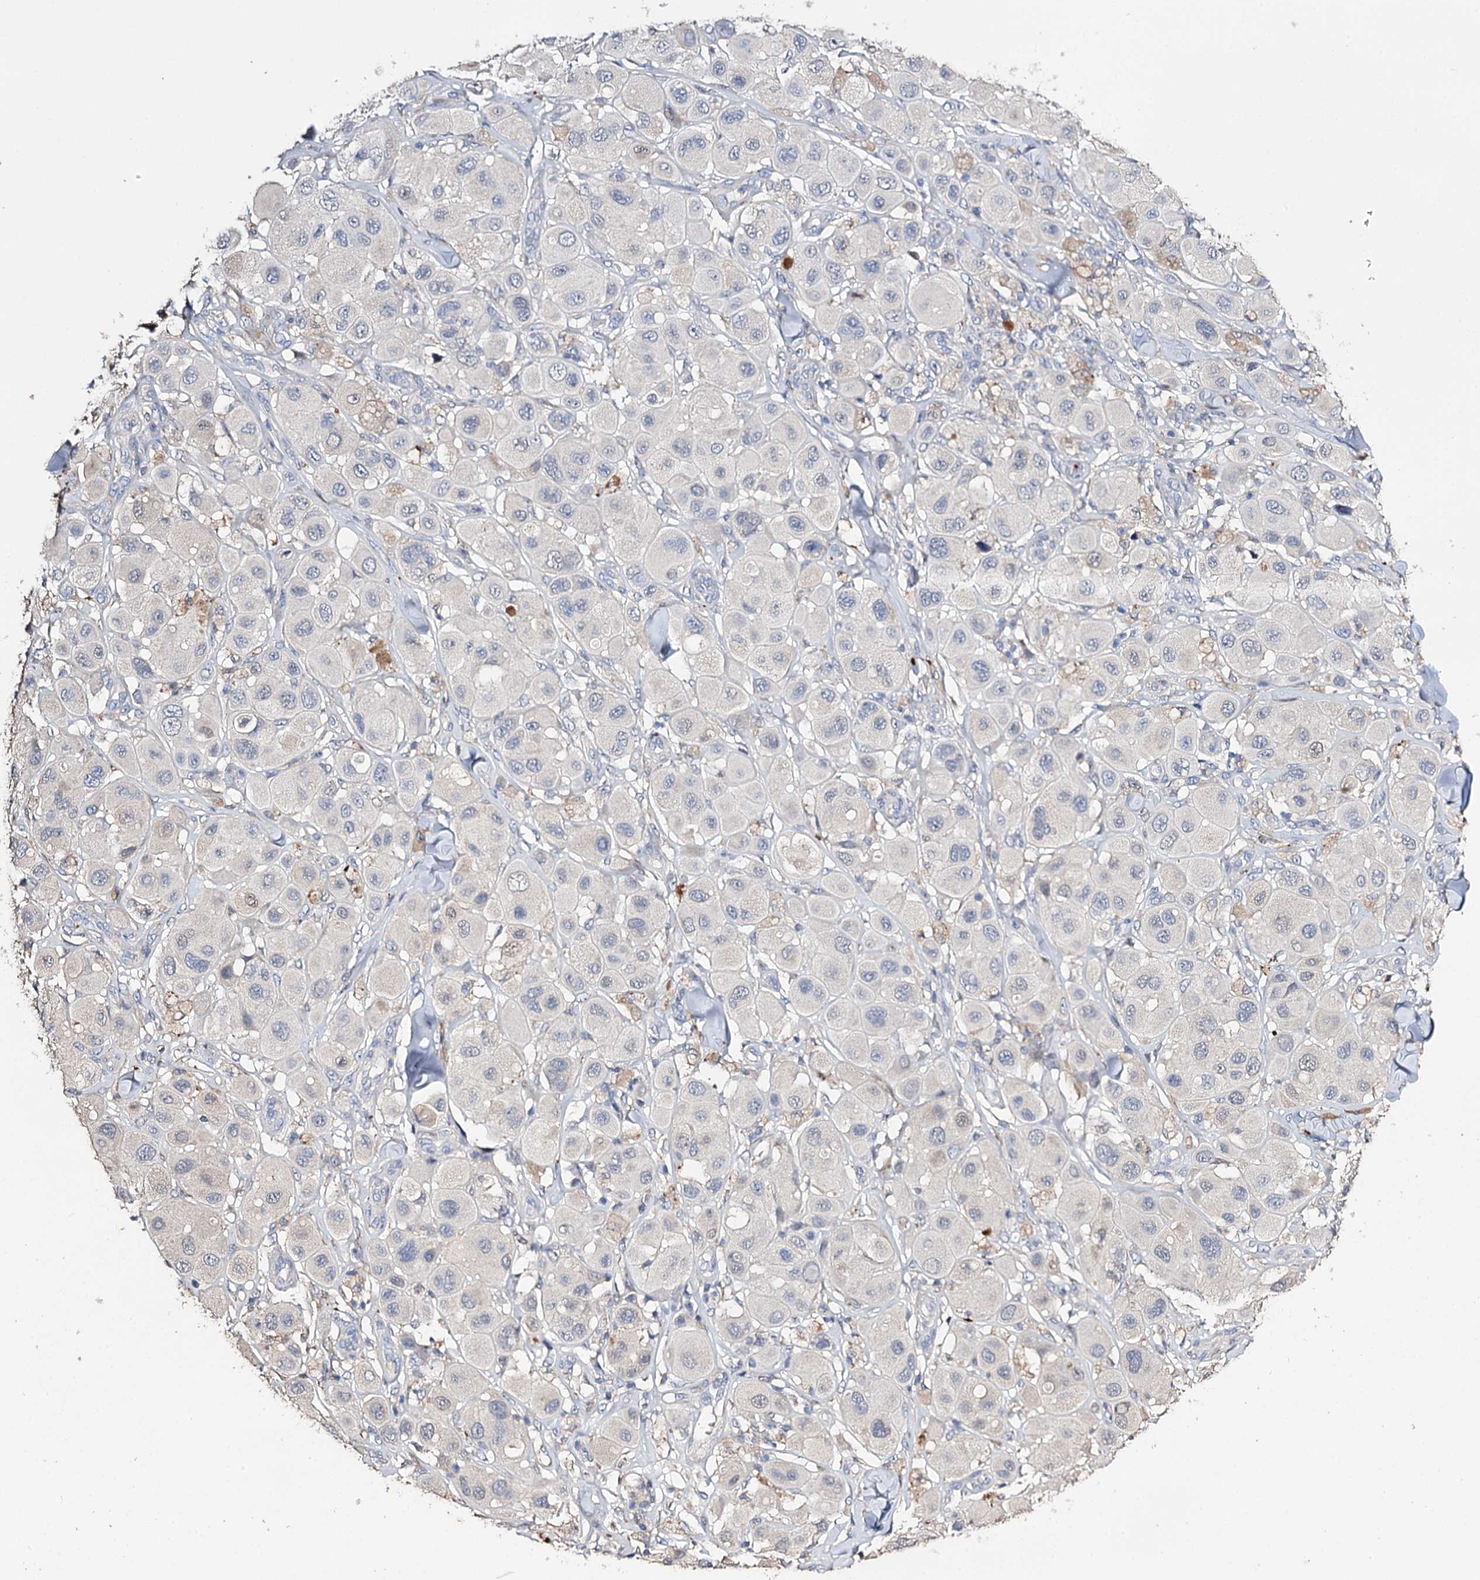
{"staining": {"intensity": "negative", "quantity": "none", "location": "none"}, "tissue": "melanoma", "cell_type": "Tumor cells", "image_type": "cancer", "snomed": [{"axis": "morphology", "description": "Malignant melanoma, Metastatic site"}, {"axis": "topography", "description": "Skin"}], "caption": "The photomicrograph shows no staining of tumor cells in malignant melanoma (metastatic site). Brightfield microscopy of immunohistochemistry stained with DAB (3,3'-diaminobenzidine) (brown) and hematoxylin (blue), captured at high magnification.", "gene": "DNAH6", "patient": {"sex": "male", "age": 41}}